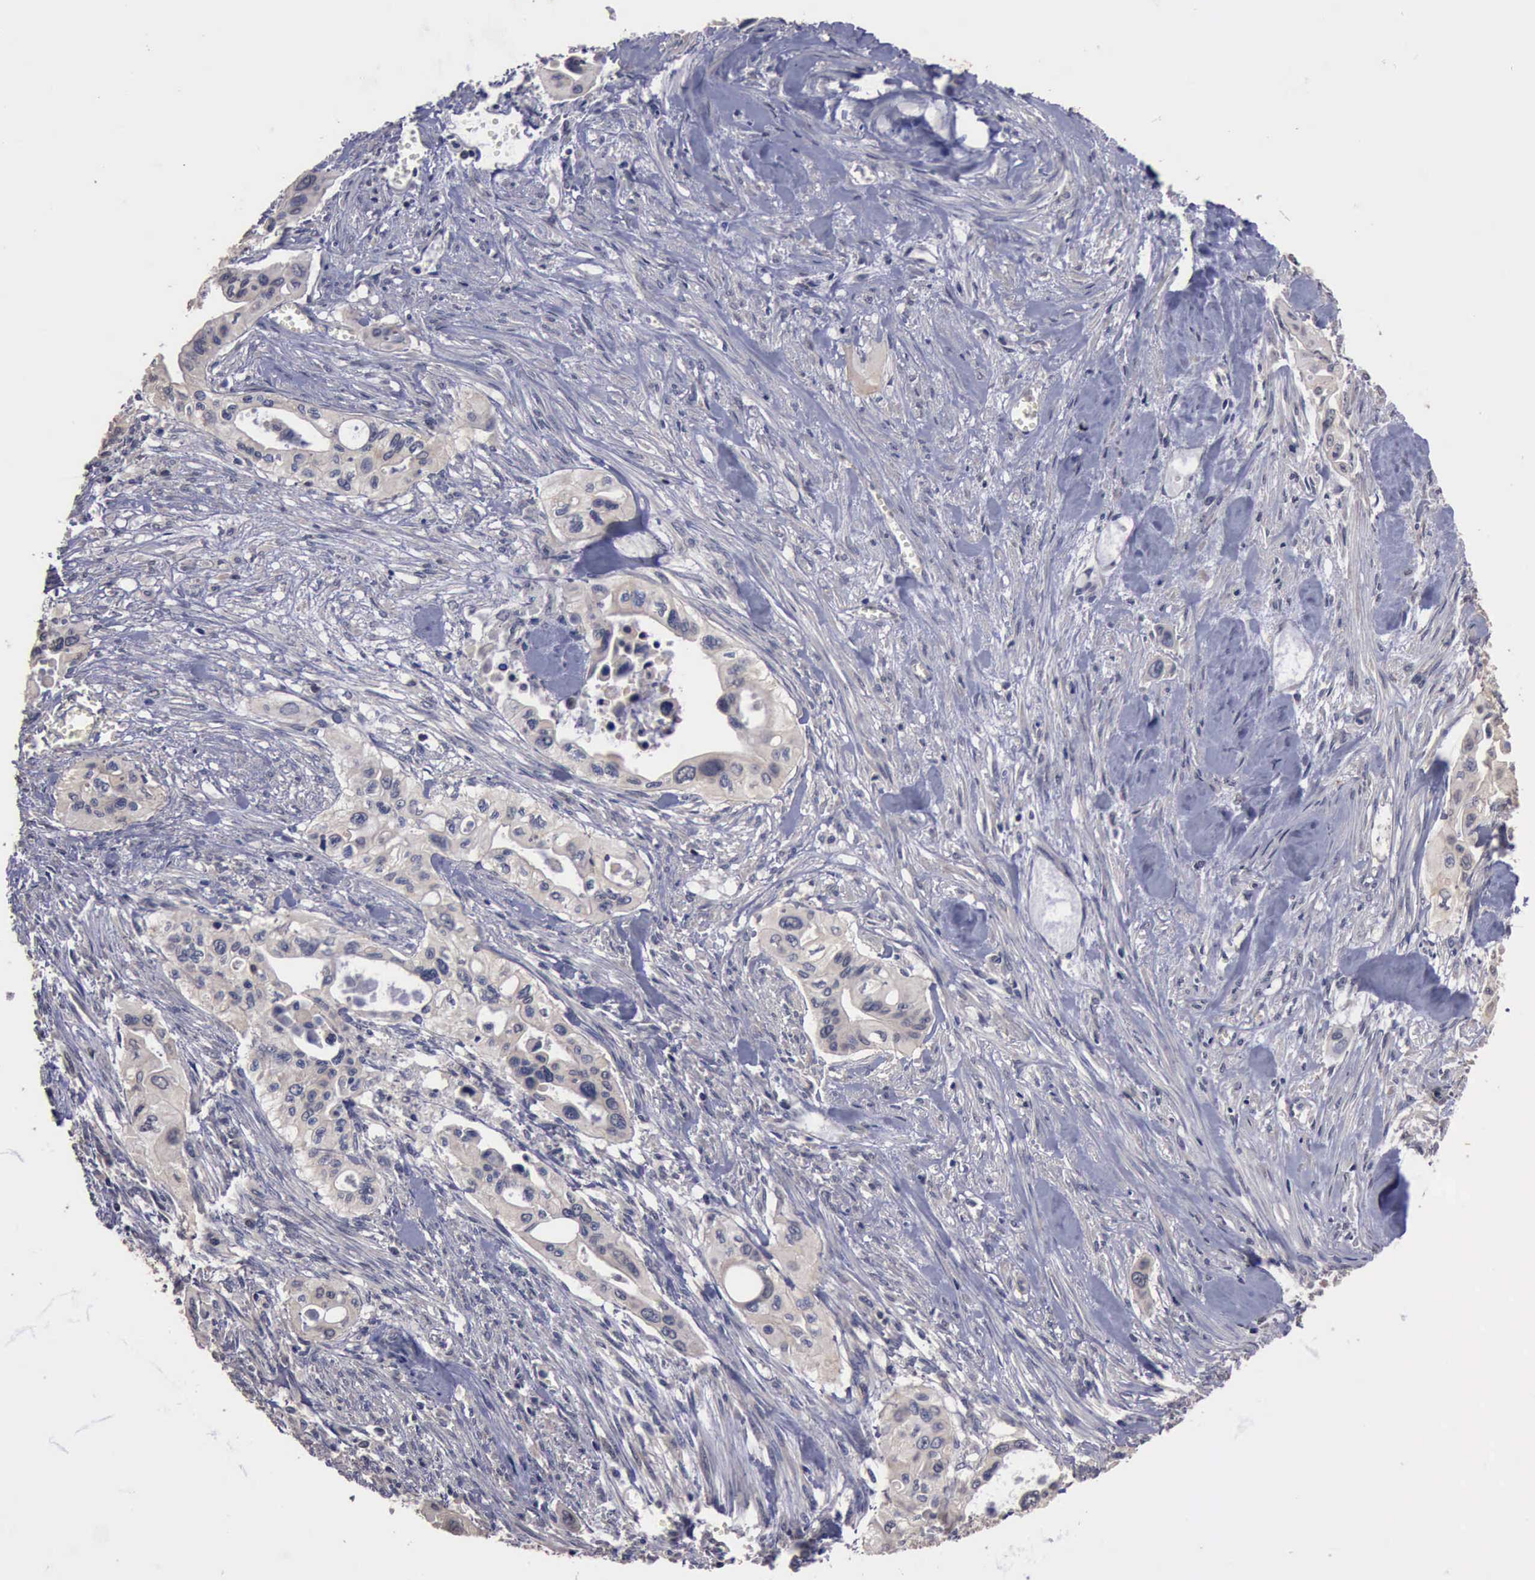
{"staining": {"intensity": "negative", "quantity": "none", "location": "none"}, "tissue": "pancreatic cancer", "cell_type": "Tumor cells", "image_type": "cancer", "snomed": [{"axis": "morphology", "description": "Adenocarcinoma, NOS"}, {"axis": "topography", "description": "Pancreas"}], "caption": "Immunohistochemistry of human adenocarcinoma (pancreatic) displays no staining in tumor cells.", "gene": "CRKL", "patient": {"sex": "male", "age": 77}}